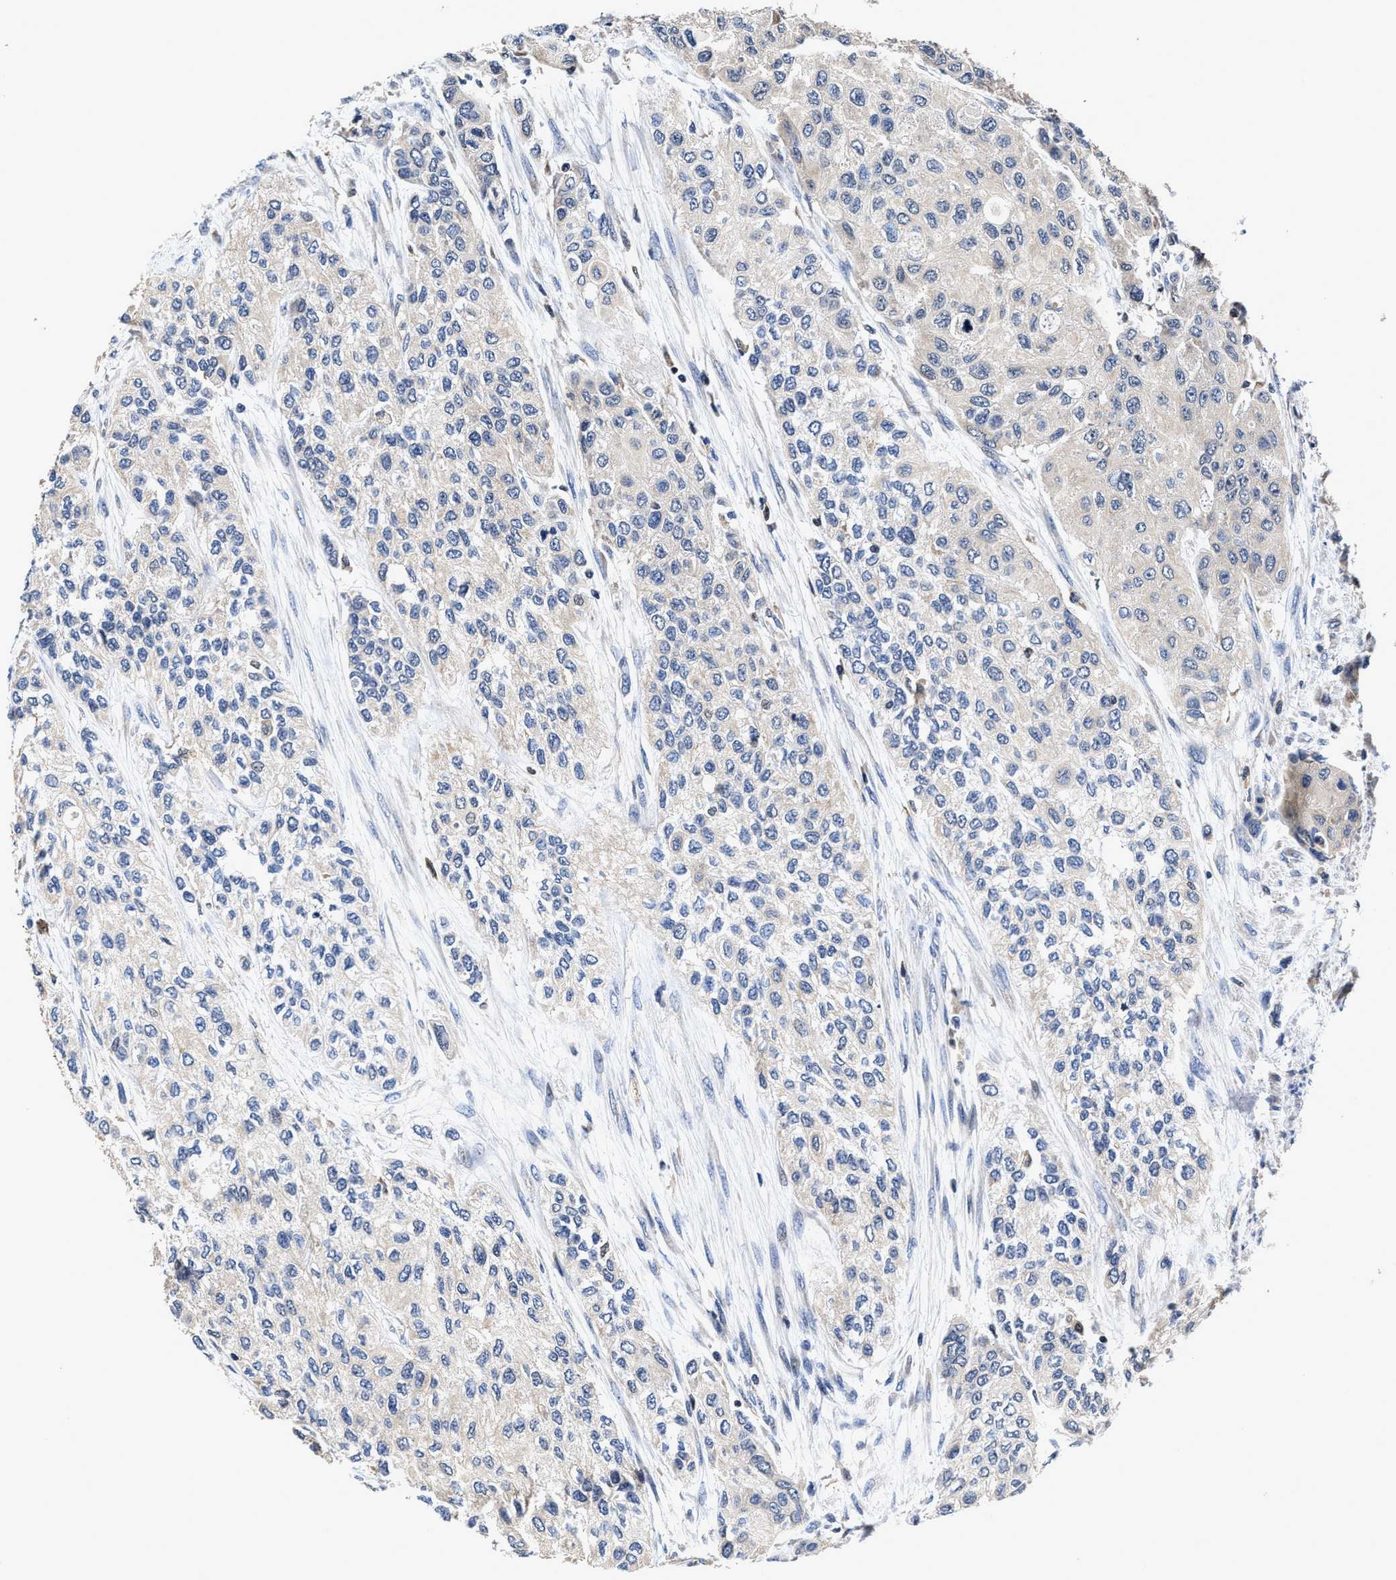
{"staining": {"intensity": "negative", "quantity": "none", "location": "none"}, "tissue": "urothelial cancer", "cell_type": "Tumor cells", "image_type": "cancer", "snomed": [{"axis": "morphology", "description": "Urothelial carcinoma, High grade"}, {"axis": "topography", "description": "Urinary bladder"}], "caption": "Protein analysis of high-grade urothelial carcinoma shows no significant expression in tumor cells.", "gene": "RGS10", "patient": {"sex": "female", "age": 56}}